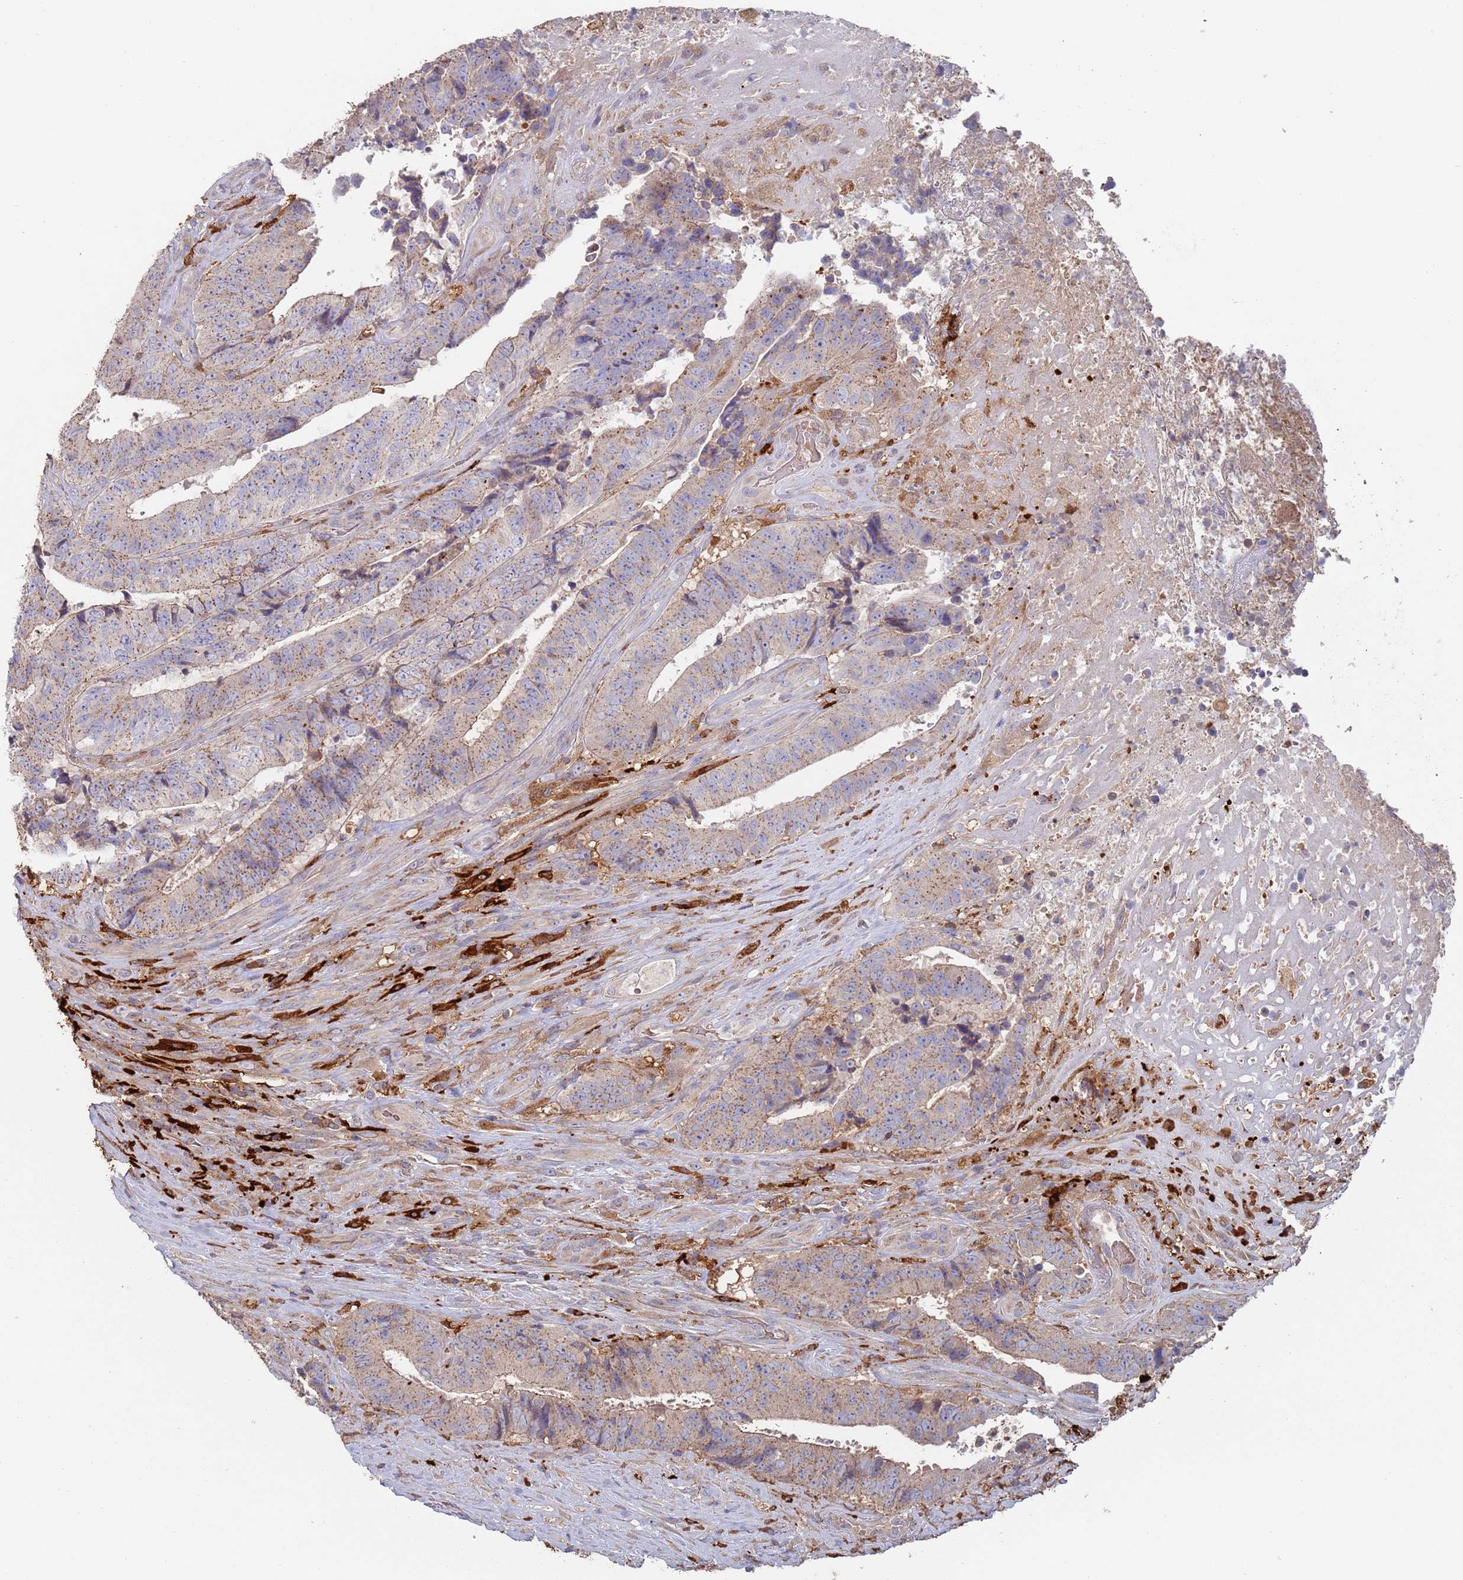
{"staining": {"intensity": "weak", "quantity": "25%-75%", "location": "cytoplasmic/membranous"}, "tissue": "colorectal cancer", "cell_type": "Tumor cells", "image_type": "cancer", "snomed": [{"axis": "morphology", "description": "Adenocarcinoma, NOS"}, {"axis": "topography", "description": "Rectum"}], "caption": "Approximately 25%-75% of tumor cells in human colorectal adenocarcinoma reveal weak cytoplasmic/membranous protein positivity as visualized by brown immunohistochemical staining.", "gene": "MALRD1", "patient": {"sex": "male", "age": 72}}